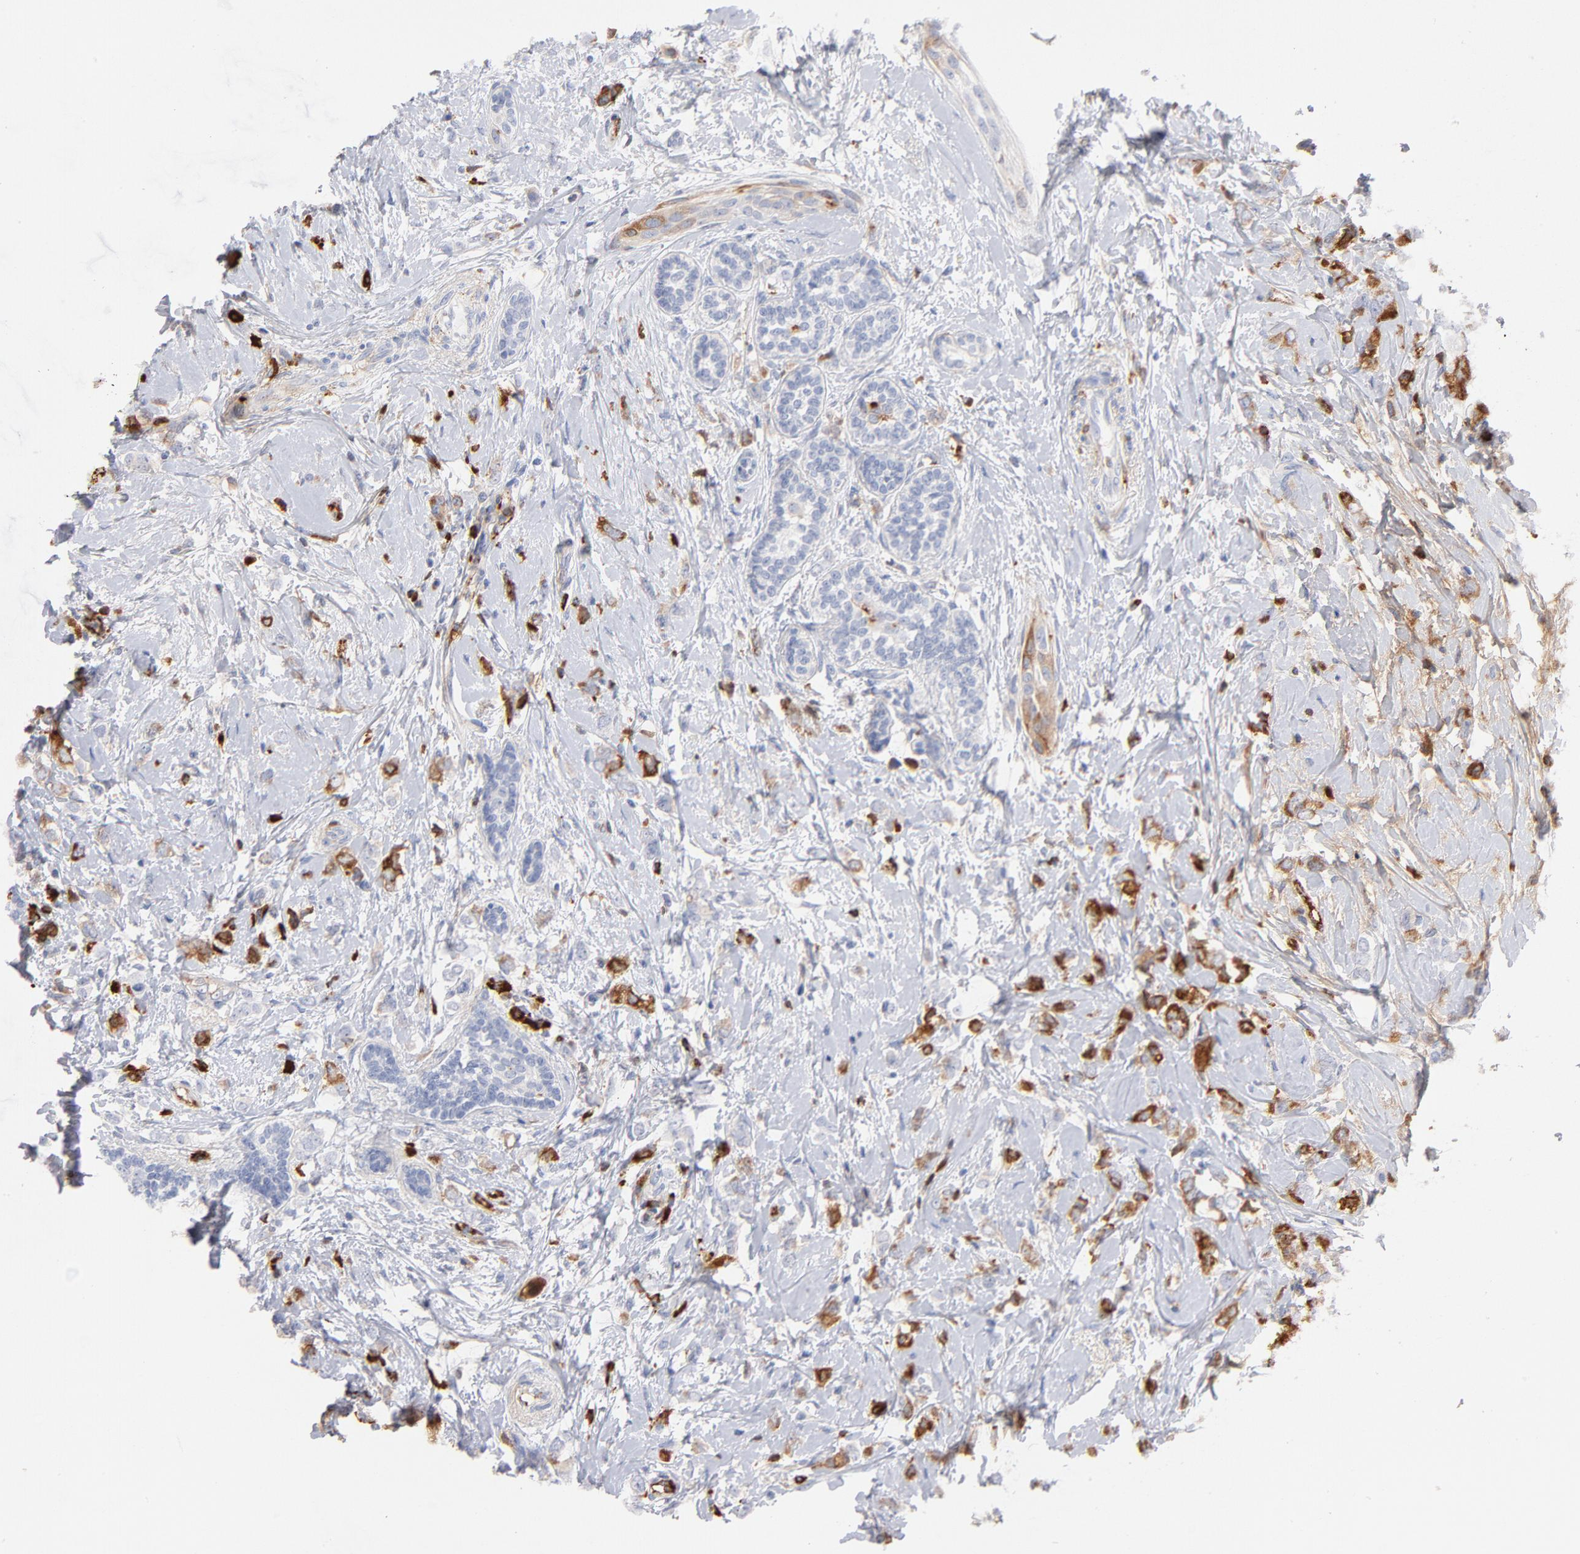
{"staining": {"intensity": "negative", "quantity": "none", "location": "none"}, "tissue": "breast cancer", "cell_type": "Tumor cells", "image_type": "cancer", "snomed": [{"axis": "morphology", "description": "Normal tissue, NOS"}, {"axis": "morphology", "description": "Lobular carcinoma"}, {"axis": "topography", "description": "Breast"}], "caption": "DAB immunohistochemical staining of breast cancer (lobular carcinoma) shows no significant expression in tumor cells.", "gene": "PLAT", "patient": {"sex": "female", "age": 47}}